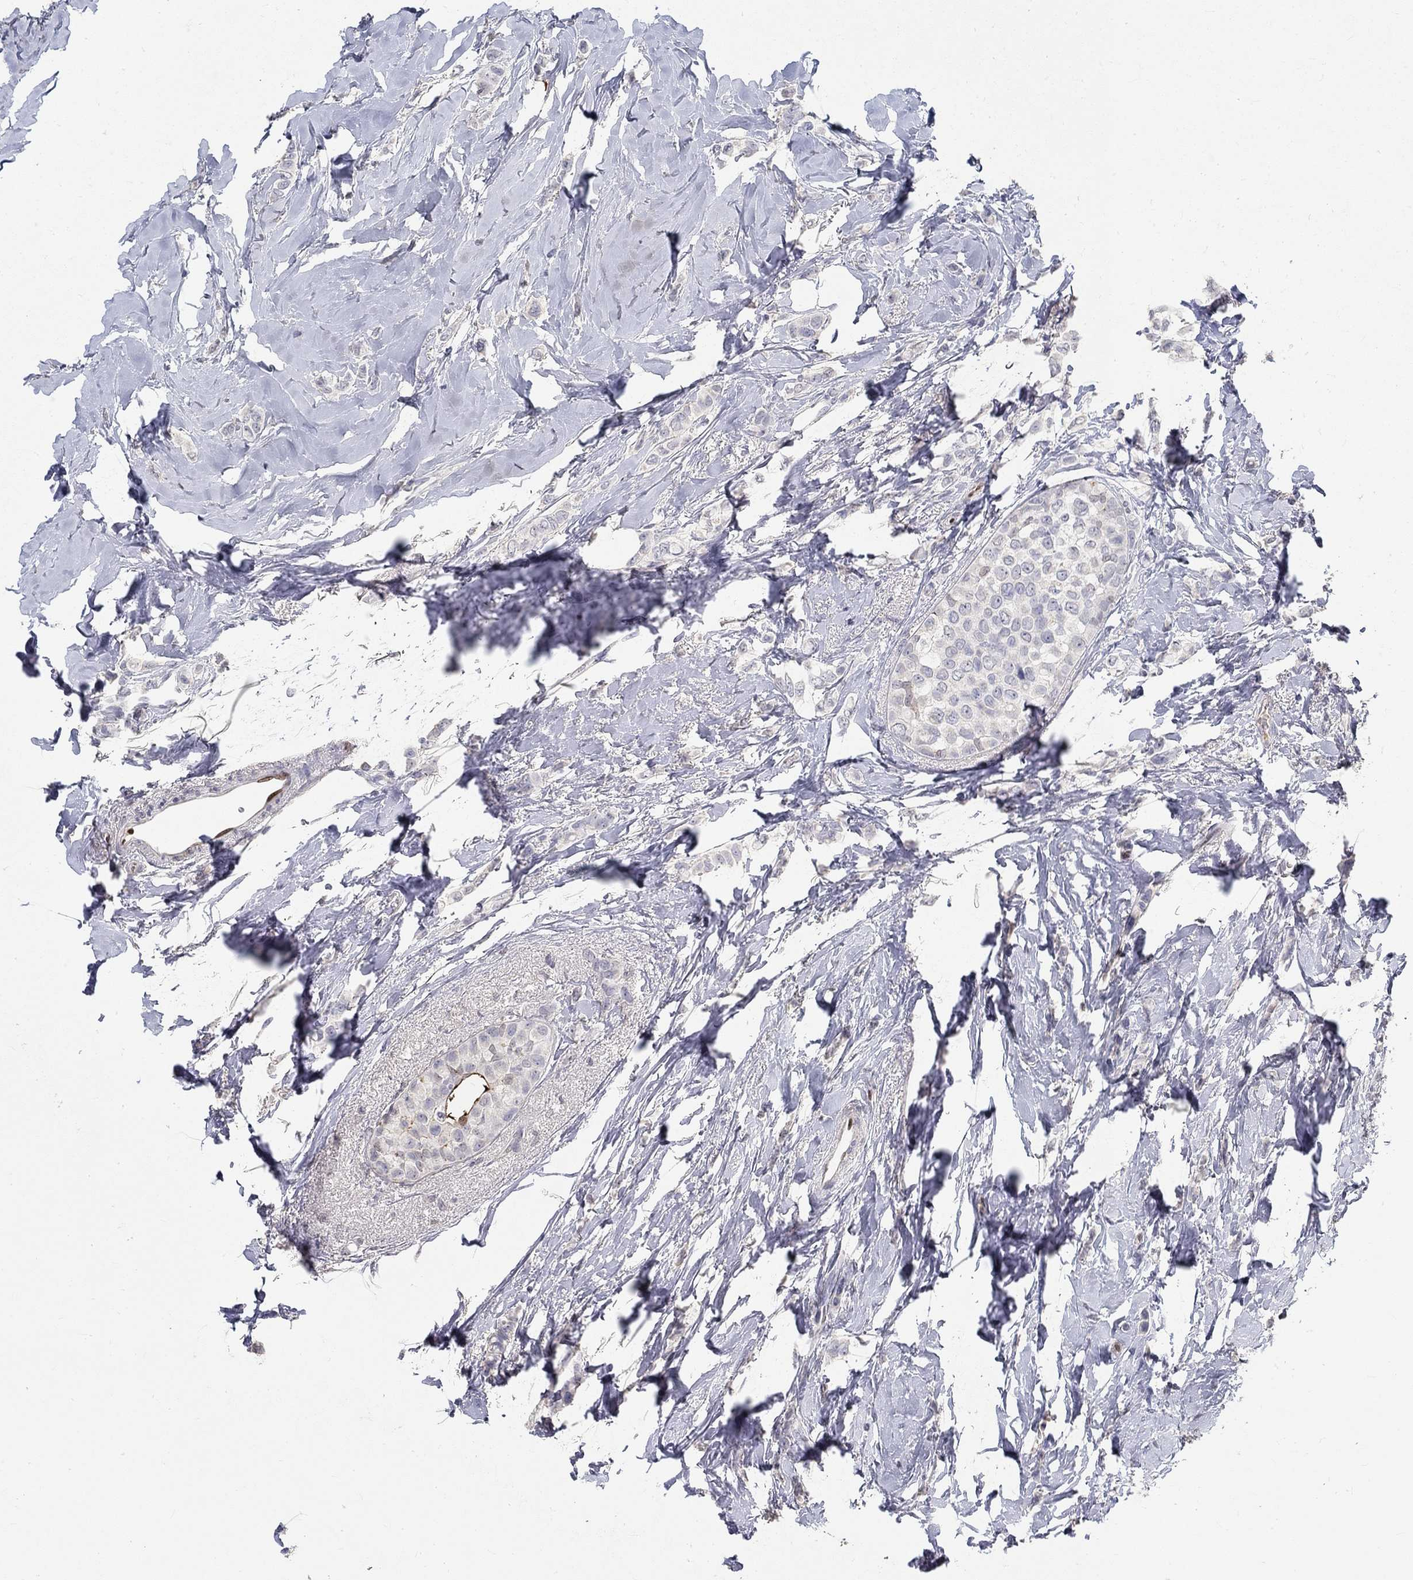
{"staining": {"intensity": "moderate", "quantity": "<25%", "location": "cytoplasmic/membranous"}, "tissue": "breast cancer", "cell_type": "Tumor cells", "image_type": "cancer", "snomed": [{"axis": "morphology", "description": "Lobular carcinoma"}, {"axis": "topography", "description": "Breast"}], "caption": "A low amount of moderate cytoplasmic/membranous staining is appreciated in approximately <25% of tumor cells in breast lobular carcinoma tissue.", "gene": "FGF2", "patient": {"sex": "female", "age": 66}}